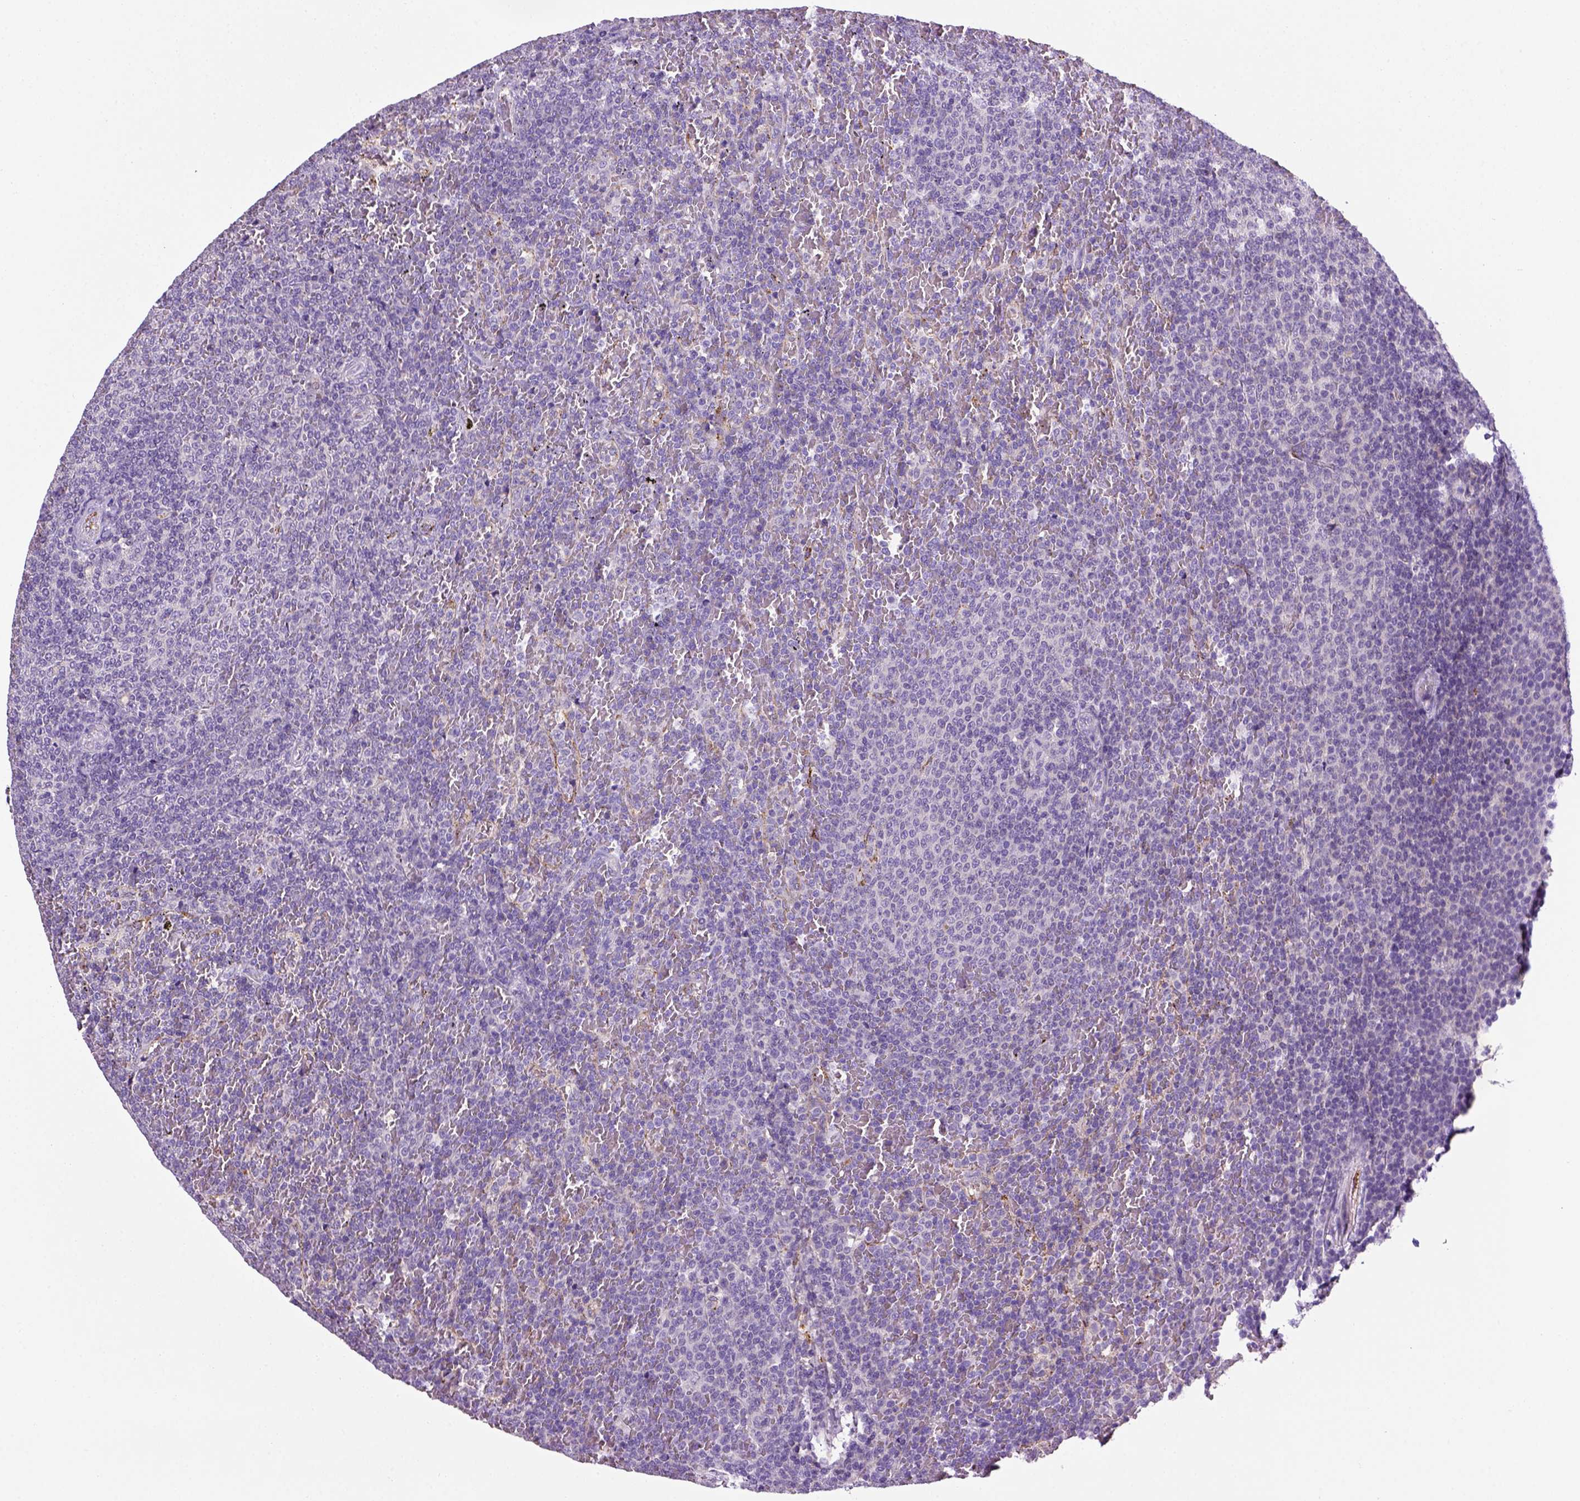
{"staining": {"intensity": "negative", "quantity": "none", "location": "none"}, "tissue": "lymphoma", "cell_type": "Tumor cells", "image_type": "cancer", "snomed": [{"axis": "morphology", "description": "Malignant lymphoma, non-Hodgkin's type, Low grade"}, {"axis": "topography", "description": "Spleen"}], "caption": "Human lymphoma stained for a protein using immunohistochemistry displays no staining in tumor cells.", "gene": "VWF", "patient": {"sex": "female", "age": 77}}